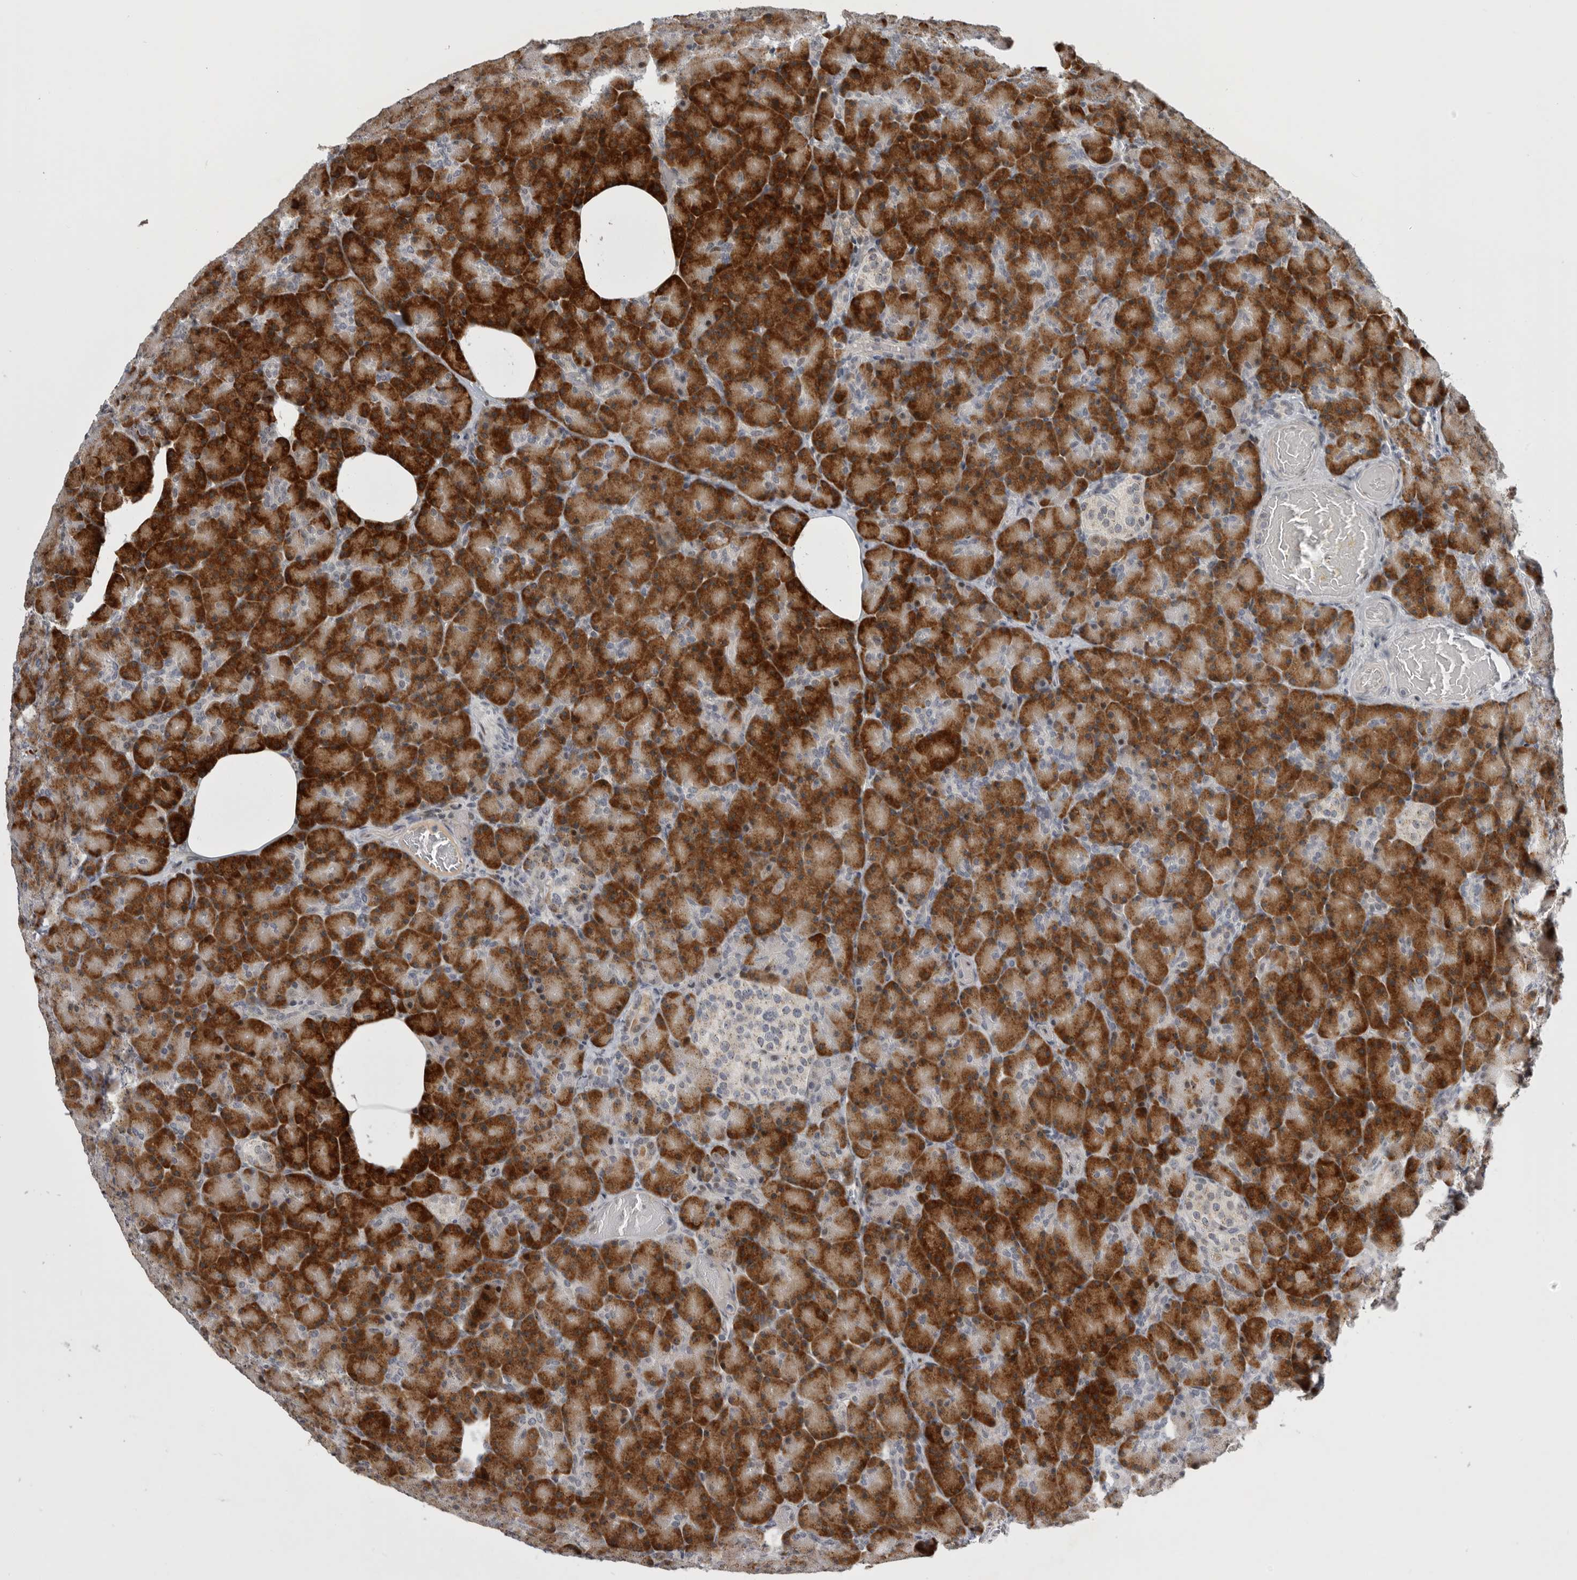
{"staining": {"intensity": "strong", "quantity": "25%-75%", "location": "cytoplasmic/membranous"}, "tissue": "pancreas", "cell_type": "Exocrine glandular cells", "image_type": "normal", "snomed": [{"axis": "morphology", "description": "Normal tissue, NOS"}, {"axis": "topography", "description": "Pancreas"}], "caption": "High-magnification brightfield microscopy of benign pancreas stained with DAB (brown) and counterstained with hematoxylin (blue). exocrine glandular cells exhibit strong cytoplasmic/membranous expression is identified in approximately25%-75% of cells. (DAB = brown stain, brightfield microscopy at high magnification).", "gene": "PCMTD1", "patient": {"sex": "female", "age": 43}}